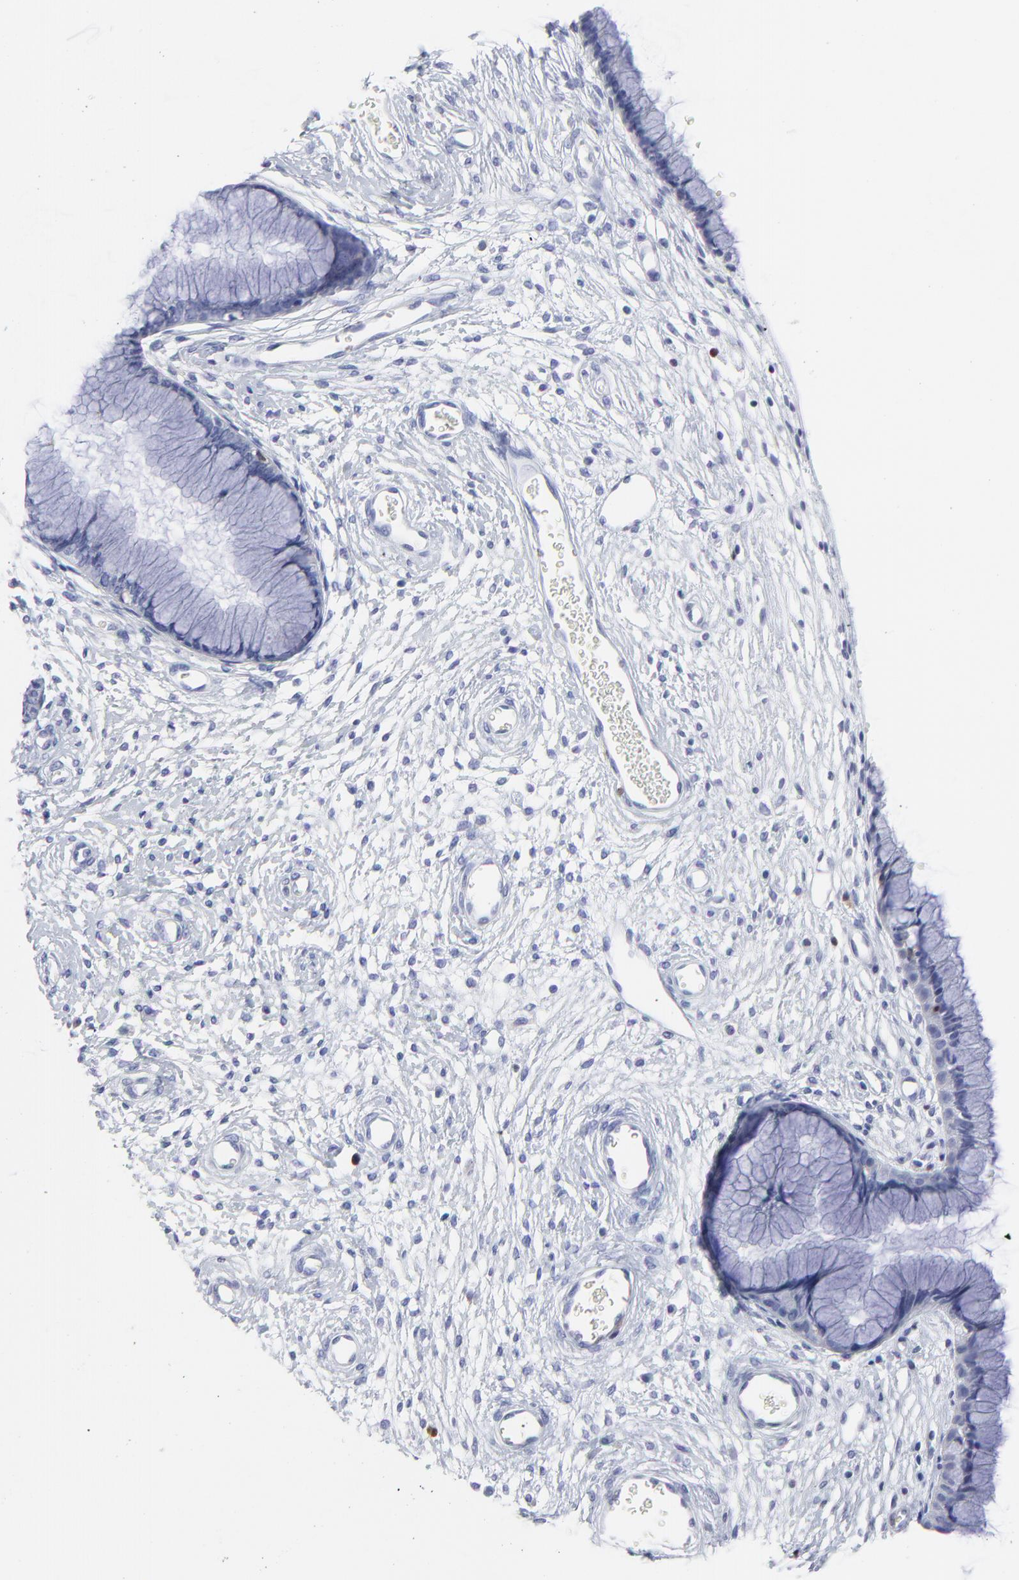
{"staining": {"intensity": "negative", "quantity": "none", "location": "none"}, "tissue": "cervix", "cell_type": "Glandular cells", "image_type": "normal", "snomed": [{"axis": "morphology", "description": "Normal tissue, NOS"}, {"axis": "topography", "description": "Cervix"}], "caption": "An IHC micrograph of benign cervix is shown. There is no staining in glandular cells of cervix. The staining was performed using DAB (3,3'-diaminobenzidine) to visualize the protein expression in brown, while the nuclei were stained in blue with hematoxylin (Magnification: 20x).", "gene": "NCAPH", "patient": {"sex": "female", "age": 55}}